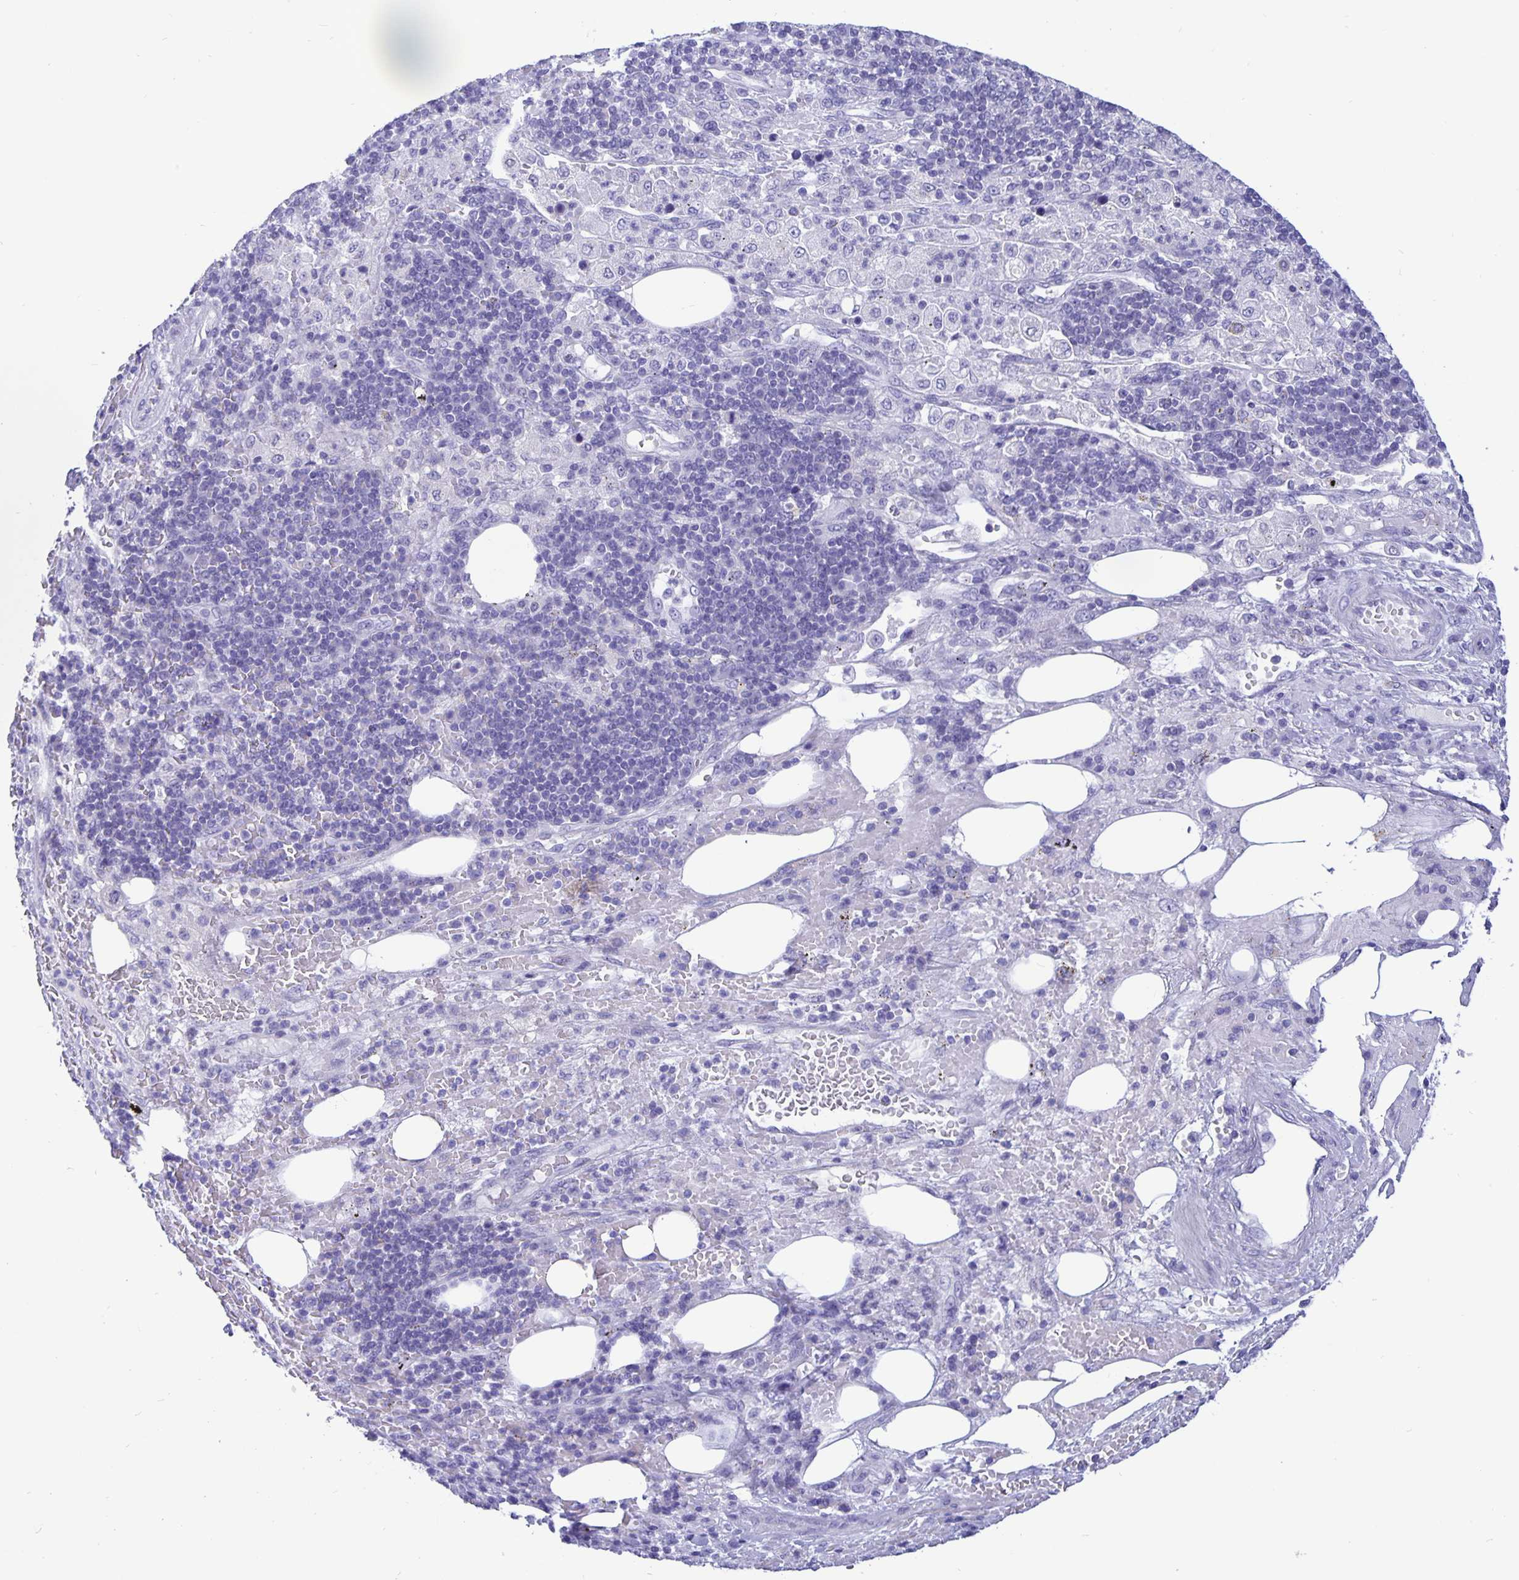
{"staining": {"intensity": "negative", "quantity": "none", "location": "none"}, "tissue": "pancreatic cancer", "cell_type": "Tumor cells", "image_type": "cancer", "snomed": [{"axis": "morphology", "description": "Adenocarcinoma, NOS"}, {"axis": "topography", "description": "Pancreas"}], "caption": "Immunohistochemistry (IHC) of pancreatic adenocarcinoma exhibits no expression in tumor cells.", "gene": "ERMN", "patient": {"sex": "female", "age": 61}}